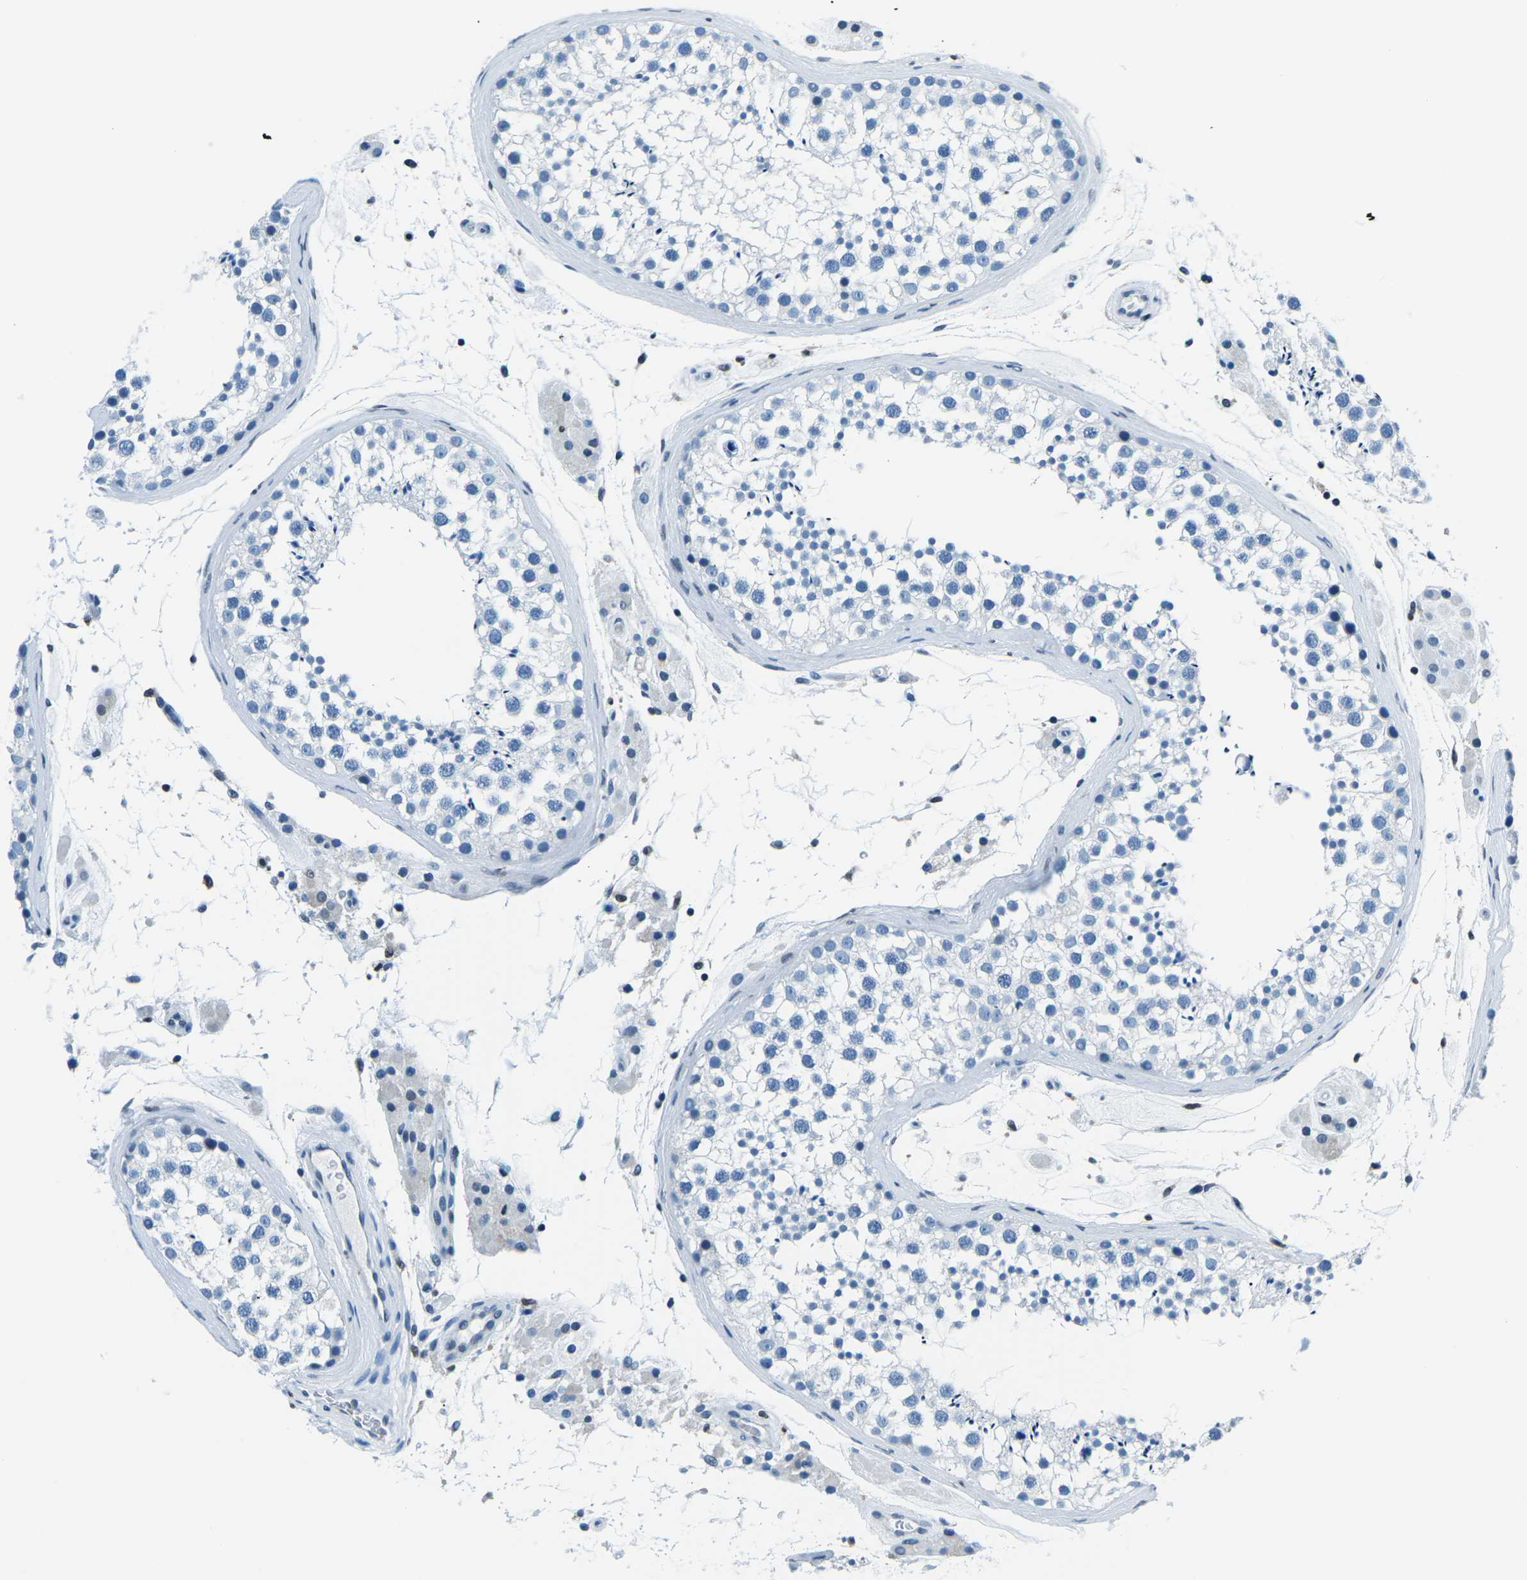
{"staining": {"intensity": "negative", "quantity": "none", "location": "none"}, "tissue": "testis", "cell_type": "Cells in seminiferous ducts", "image_type": "normal", "snomed": [{"axis": "morphology", "description": "Normal tissue, NOS"}, {"axis": "topography", "description": "Testis"}], "caption": "The histopathology image displays no significant positivity in cells in seminiferous ducts of testis.", "gene": "CELF2", "patient": {"sex": "male", "age": 46}}